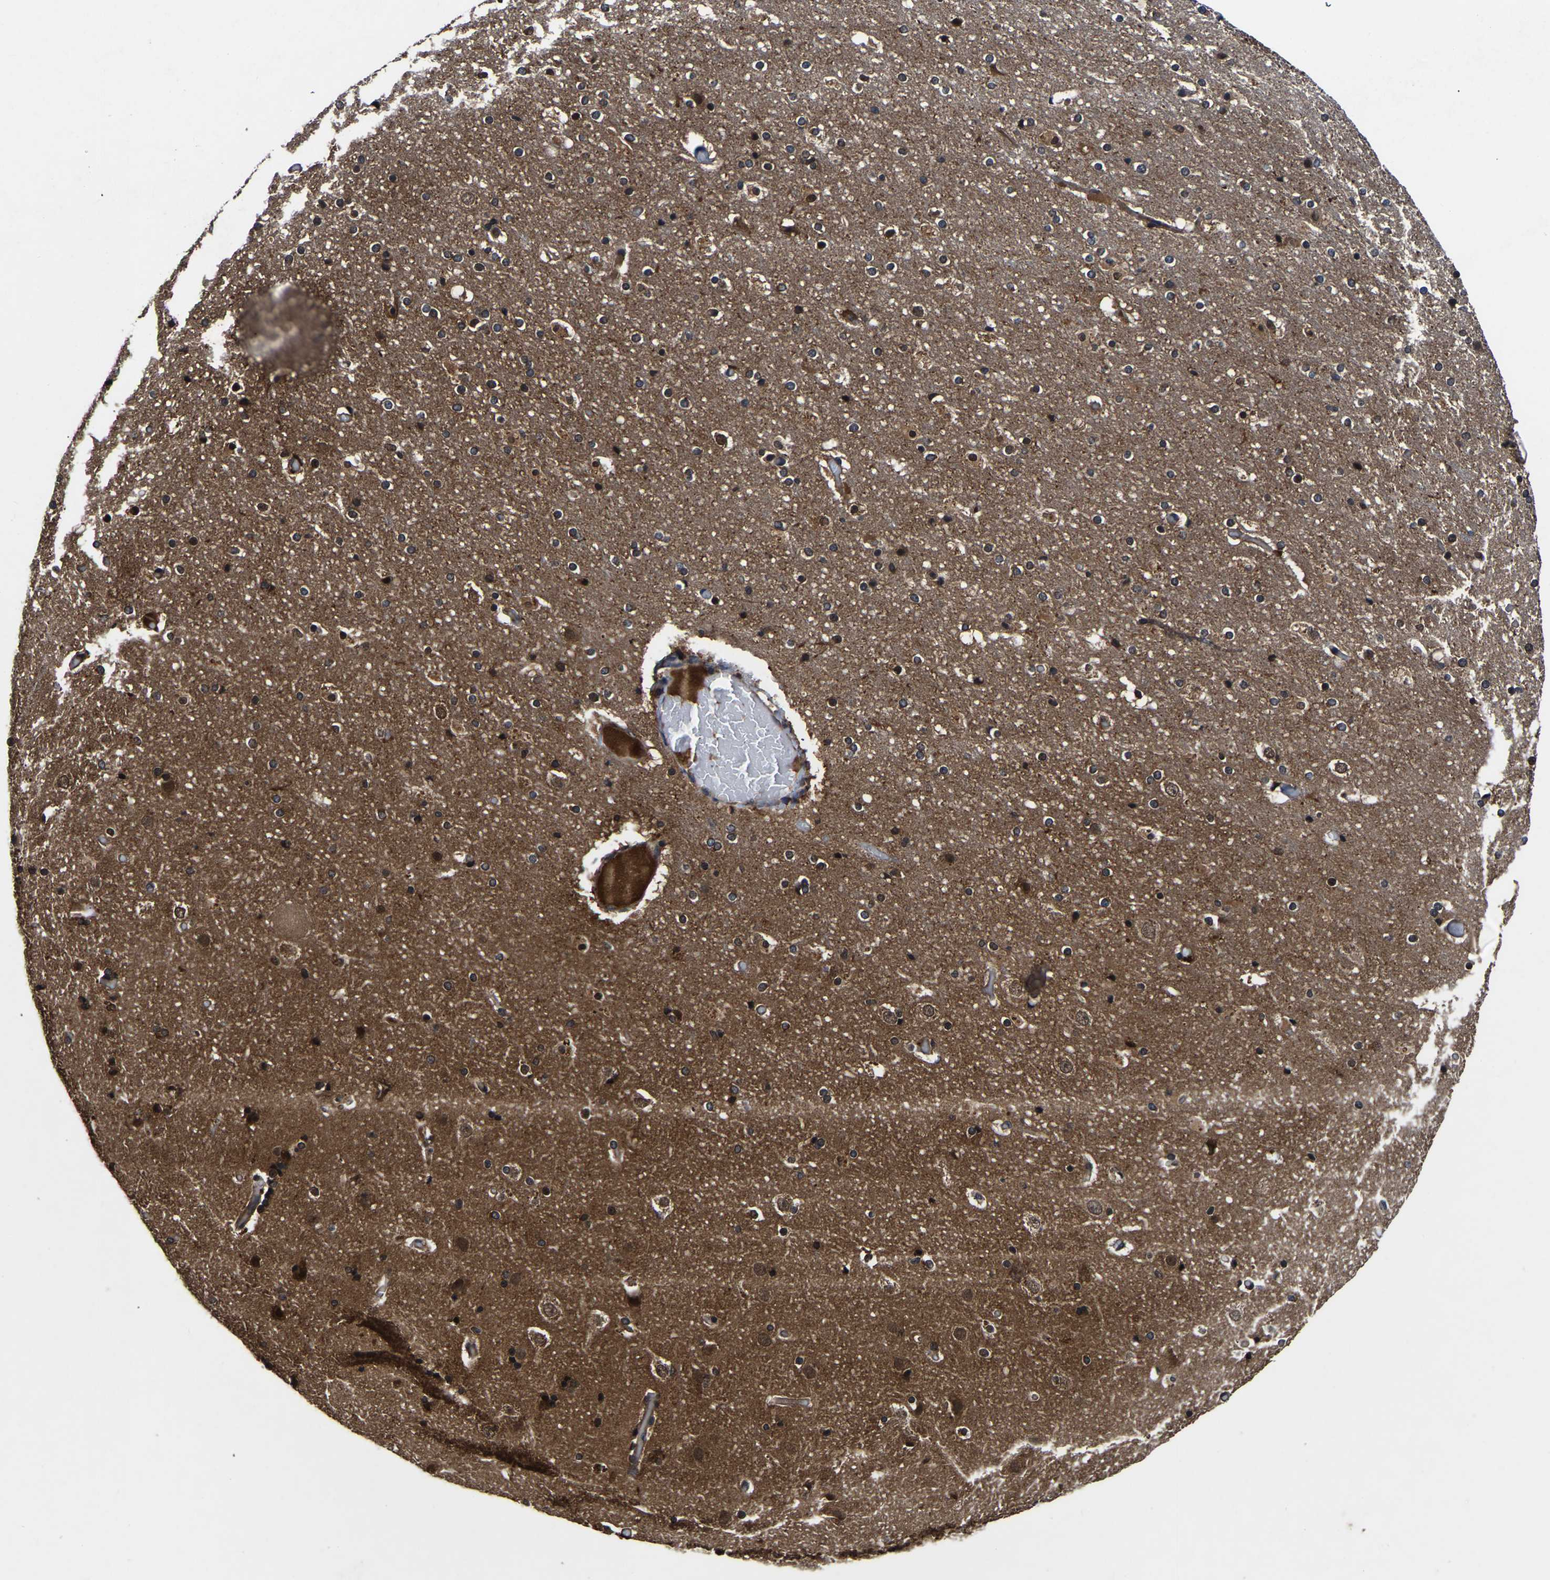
{"staining": {"intensity": "moderate", "quantity": ">75%", "location": "cytoplasmic/membranous"}, "tissue": "cerebral cortex", "cell_type": "Endothelial cells", "image_type": "normal", "snomed": [{"axis": "morphology", "description": "Normal tissue, NOS"}, {"axis": "topography", "description": "Cerebral cortex"}], "caption": "This is an image of immunohistochemistry staining of benign cerebral cortex, which shows moderate positivity in the cytoplasmic/membranous of endothelial cells.", "gene": "FGD5", "patient": {"sex": "male", "age": 57}}